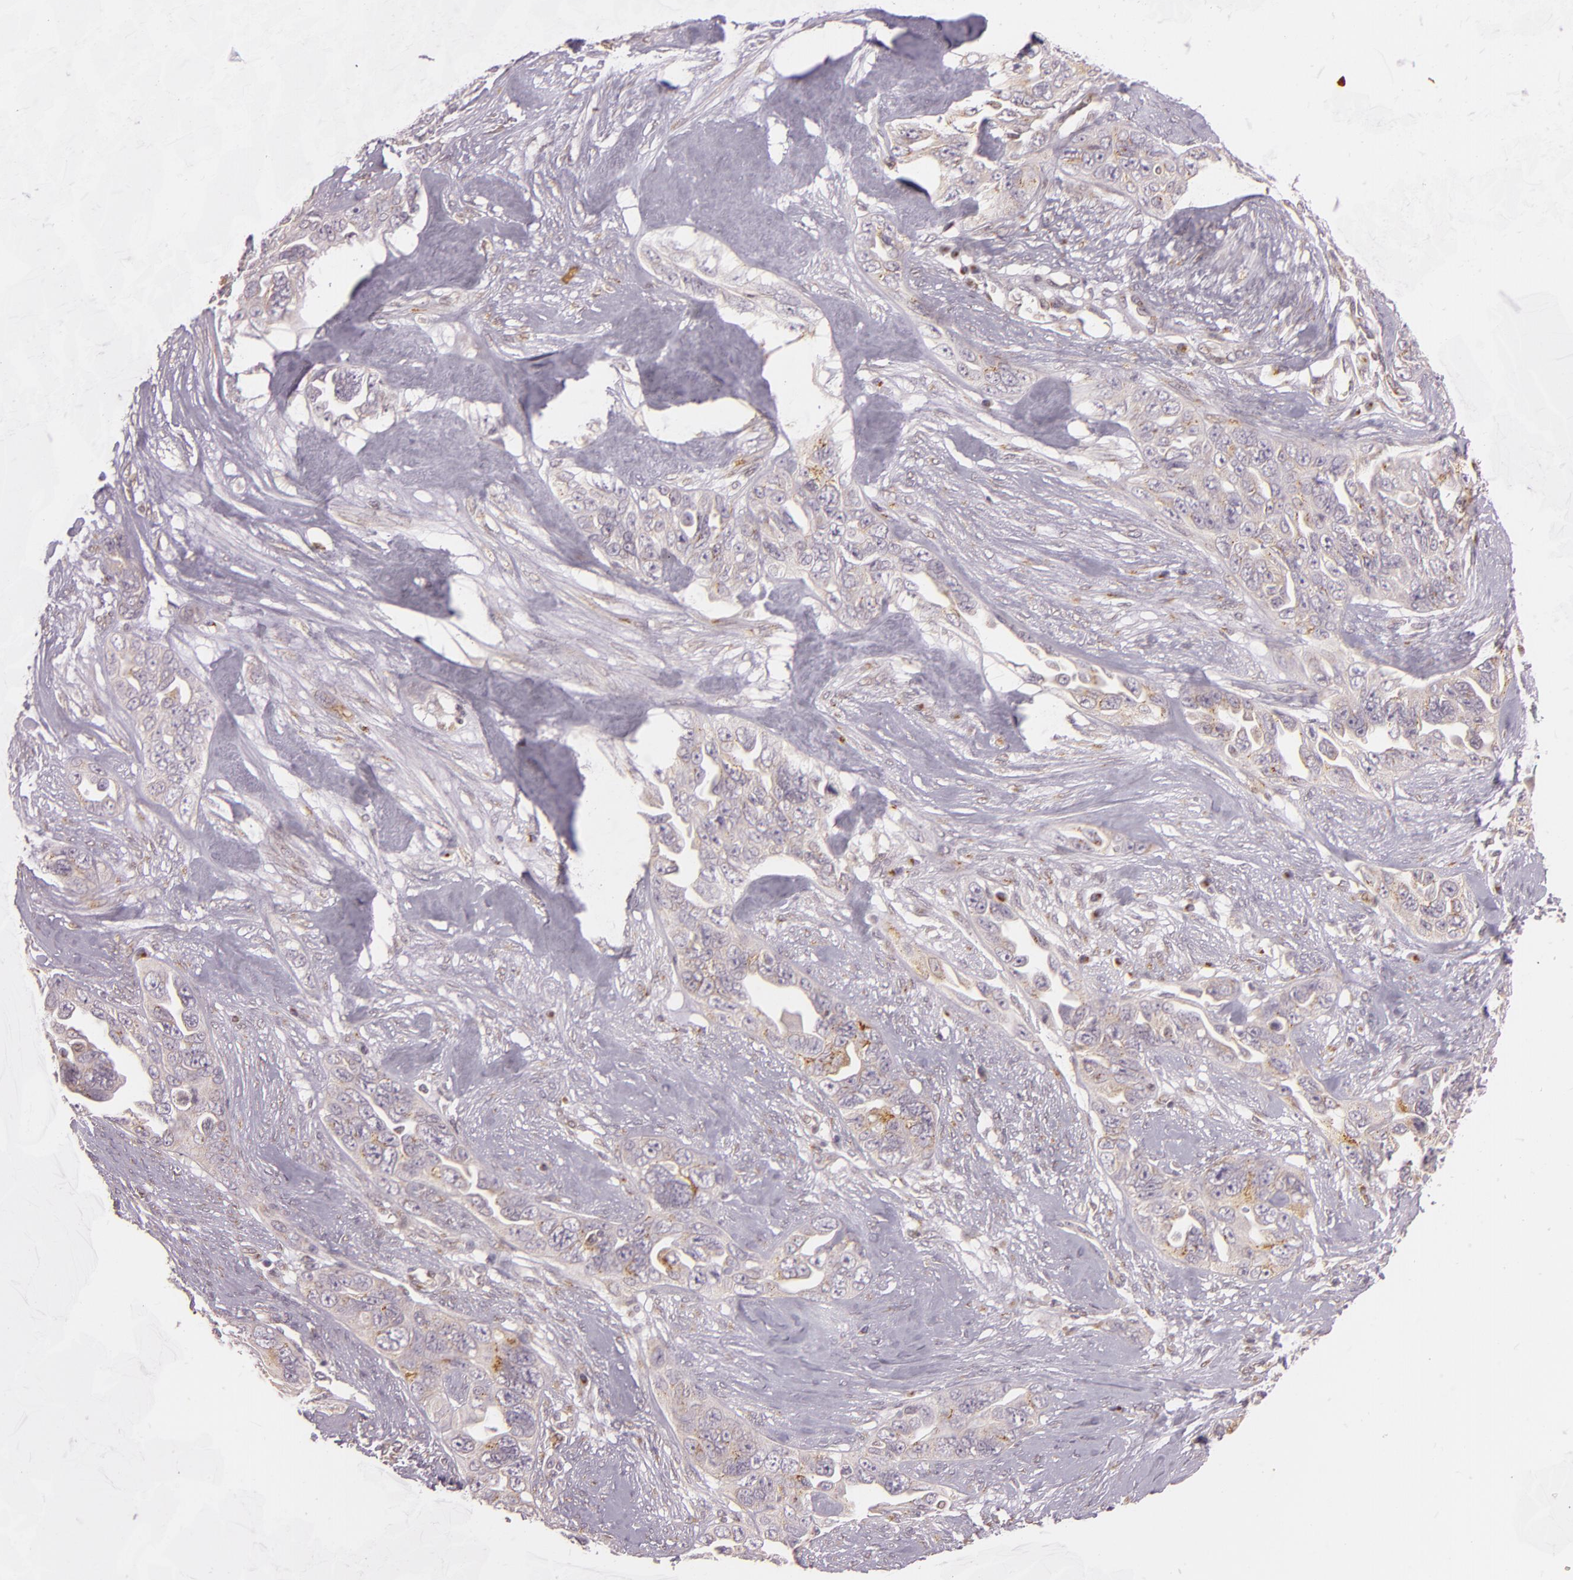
{"staining": {"intensity": "weak", "quantity": ">75%", "location": "cytoplasmic/membranous"}, "tissue": "ovarian cancer", "cell_type": "Tumor cells", "image_type": "cancer", "snomed": [{"axis": "morphology", "description": "Cystadenocarcinoma, serous, NOS"}, {"axis": "topography", "description": "Ovary"}], "caption": "An immunohistochemistry (IHC) micrograph of neoplastic tissue is shown. Protein staining in brown highlights weak cytoplasmic/membranous positivity in ovarian cancer (serous cystadenocarcinoma) within tumor cells. Nuclei are stained in blue.", "gene": "LGMN", "patient": {"sex": "female", "age": 63}}